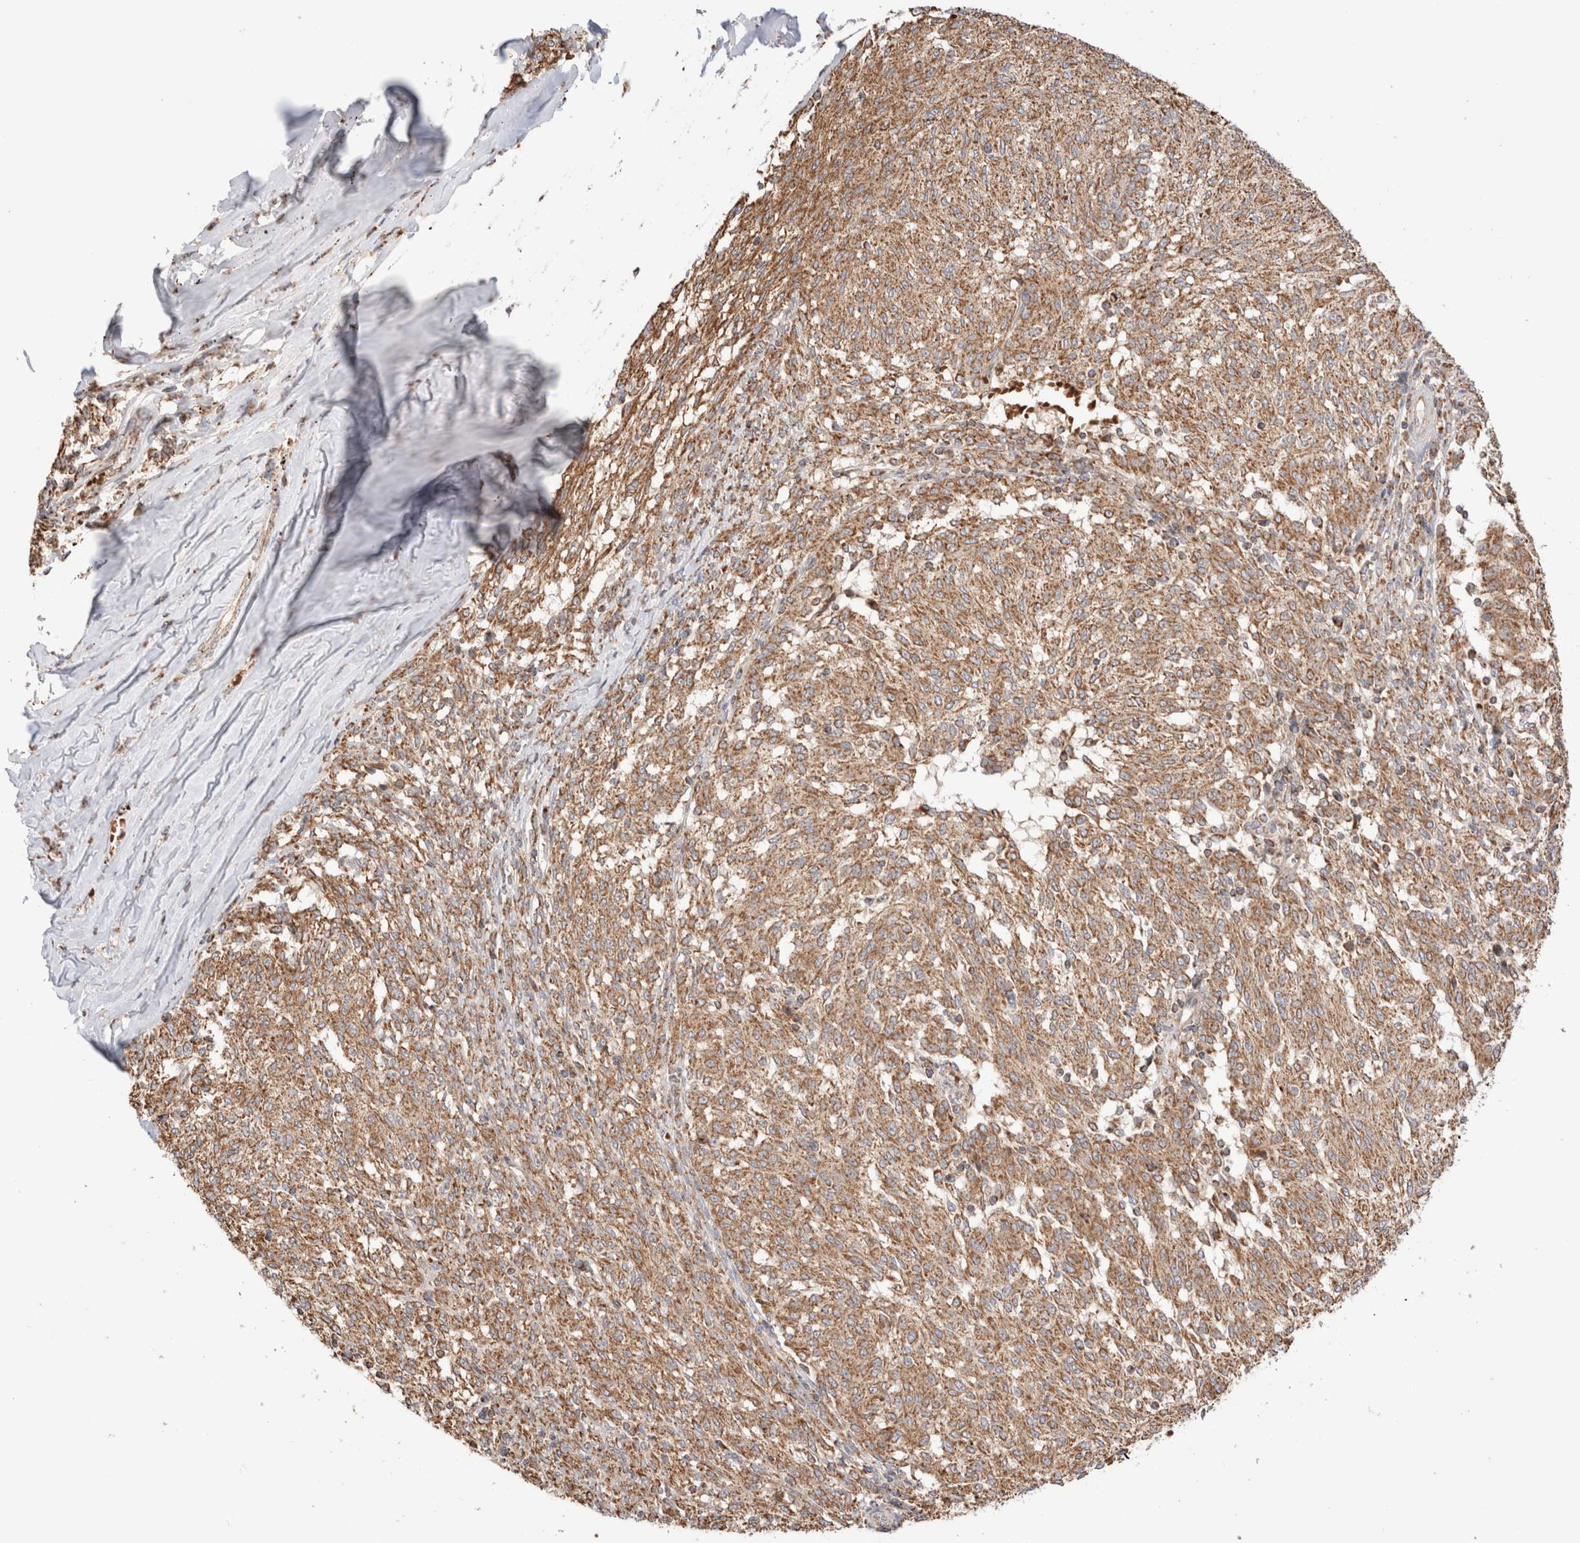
{"staining": {"intensity": "moderate", "quantity": ">75%", "location": "cytoplasmic/membranous"}, "tissue": "melanoma", "cell_type": "Tumor cells", "image_type": "cancer", "snomed": [{"axis": "morphology", "description": "Malignant melanoma, NOS"}, {"axis": "topography", "description": "Skin"}], "caption": "IHC staining of melanoma, which reveals medium levels of moderate cytoplasmic/membranous expression in approximately >75% of tumor cells indicating moderate cytoplasmic/membranous protein expression. The staining was performed using DAB (3,3'-diaminobenzidine) (brown) for protein detection and nuclei were counterstained in hematoxylin (blue).", "gene": "TMPPE", "patient": {"sex": "female", "age": 72}}